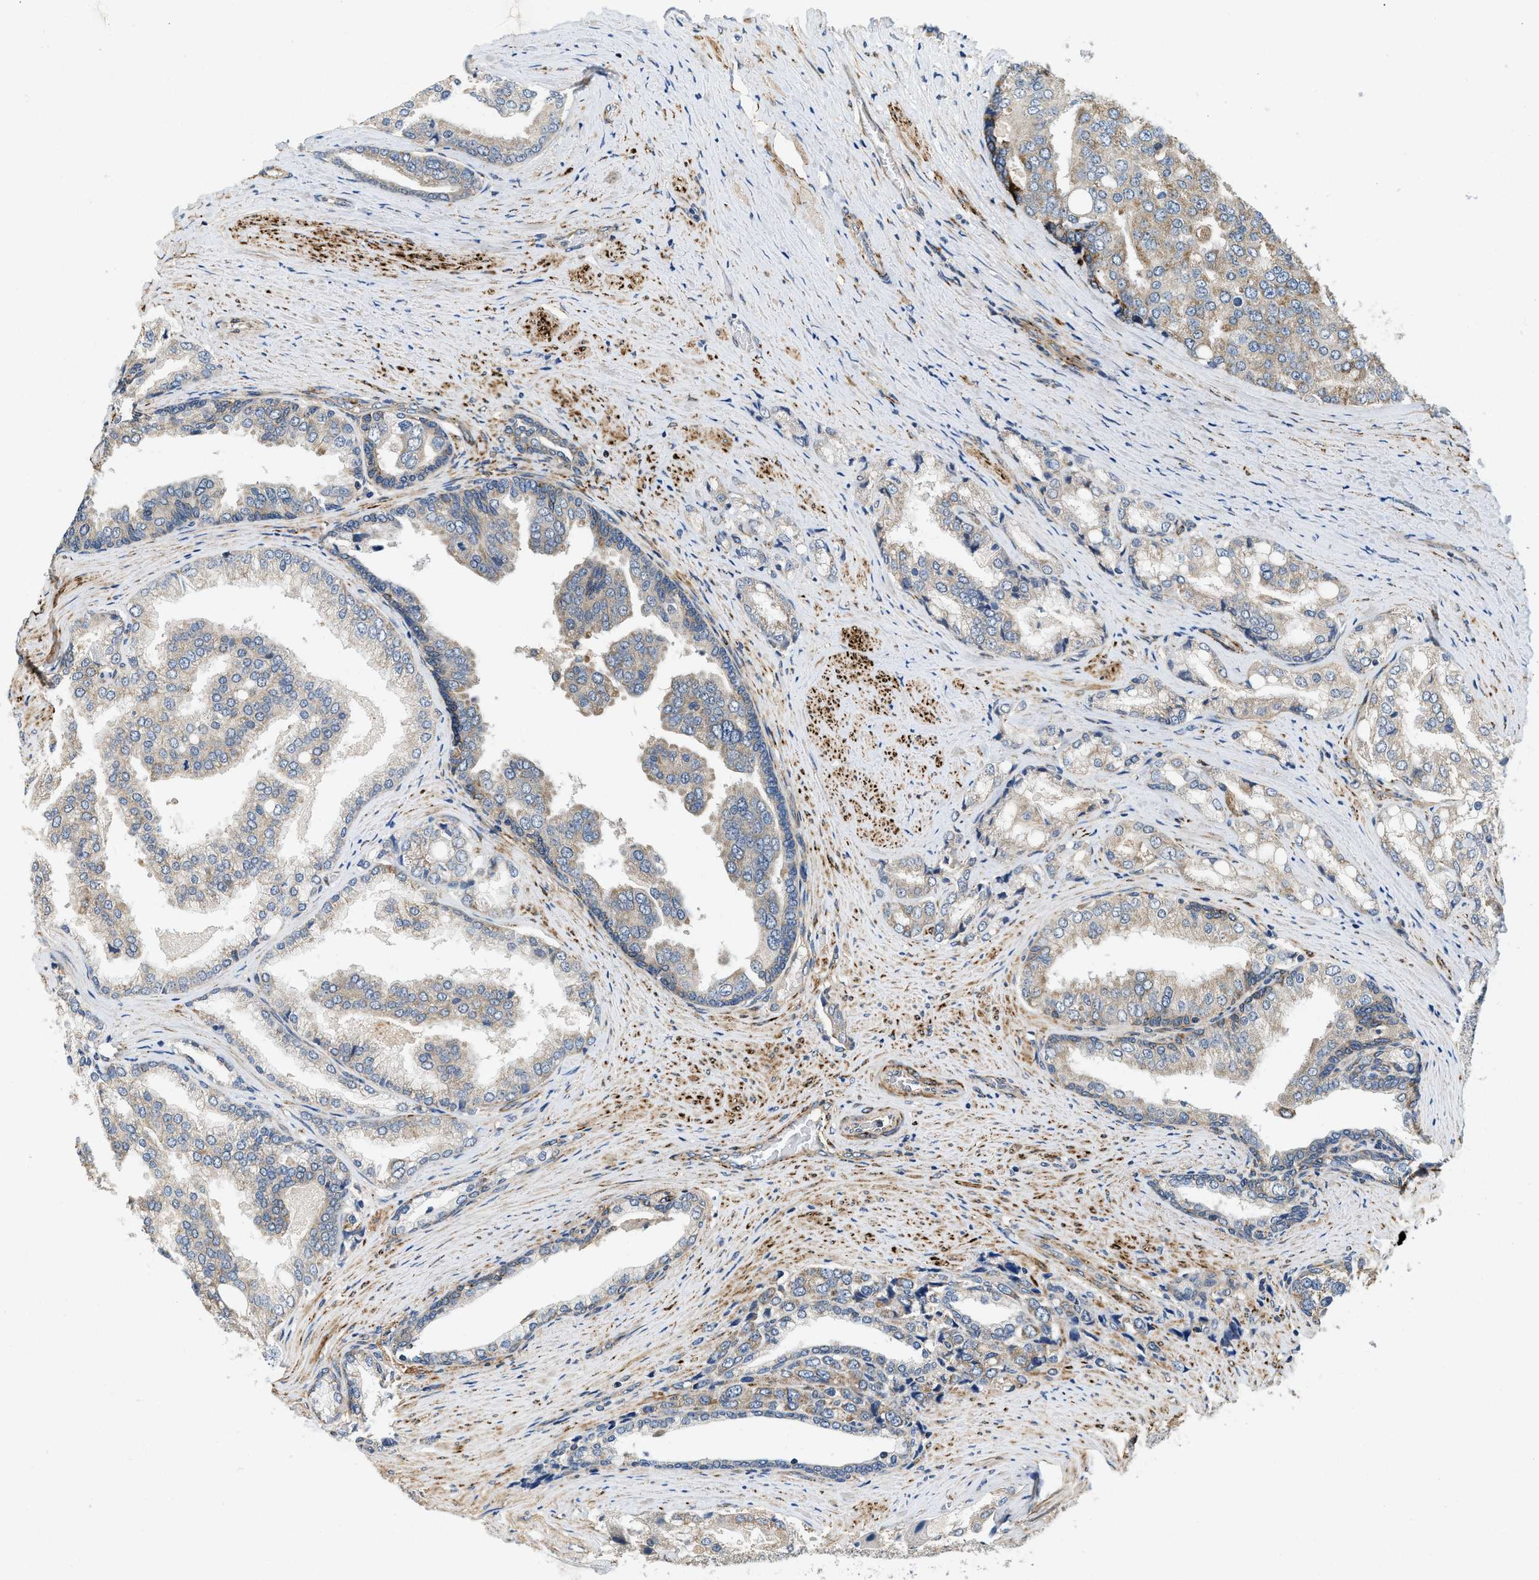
{"staining": {"intensity": "weak", "quantity": "25%-75%", "location": "cytoplasmic/membranous"}, "tissue": "prostate cancer", "cell_type": "Tumor cells", "image_type": "cancer", "snomed": [{"axis": "morphology", "description": "Adenocarcinoma, High grade"}, {"axis": "topography", "description": "Prostate"}], "caption": "Tumor cells reveal low levels of weak cytoplasmic/membranous positivity in about 25%-75% of cells in prostate cancer (adenocarcinoma (high-grade)).", "gene": "ZNF599", "patient": {"sex": "male", "age": 50}}